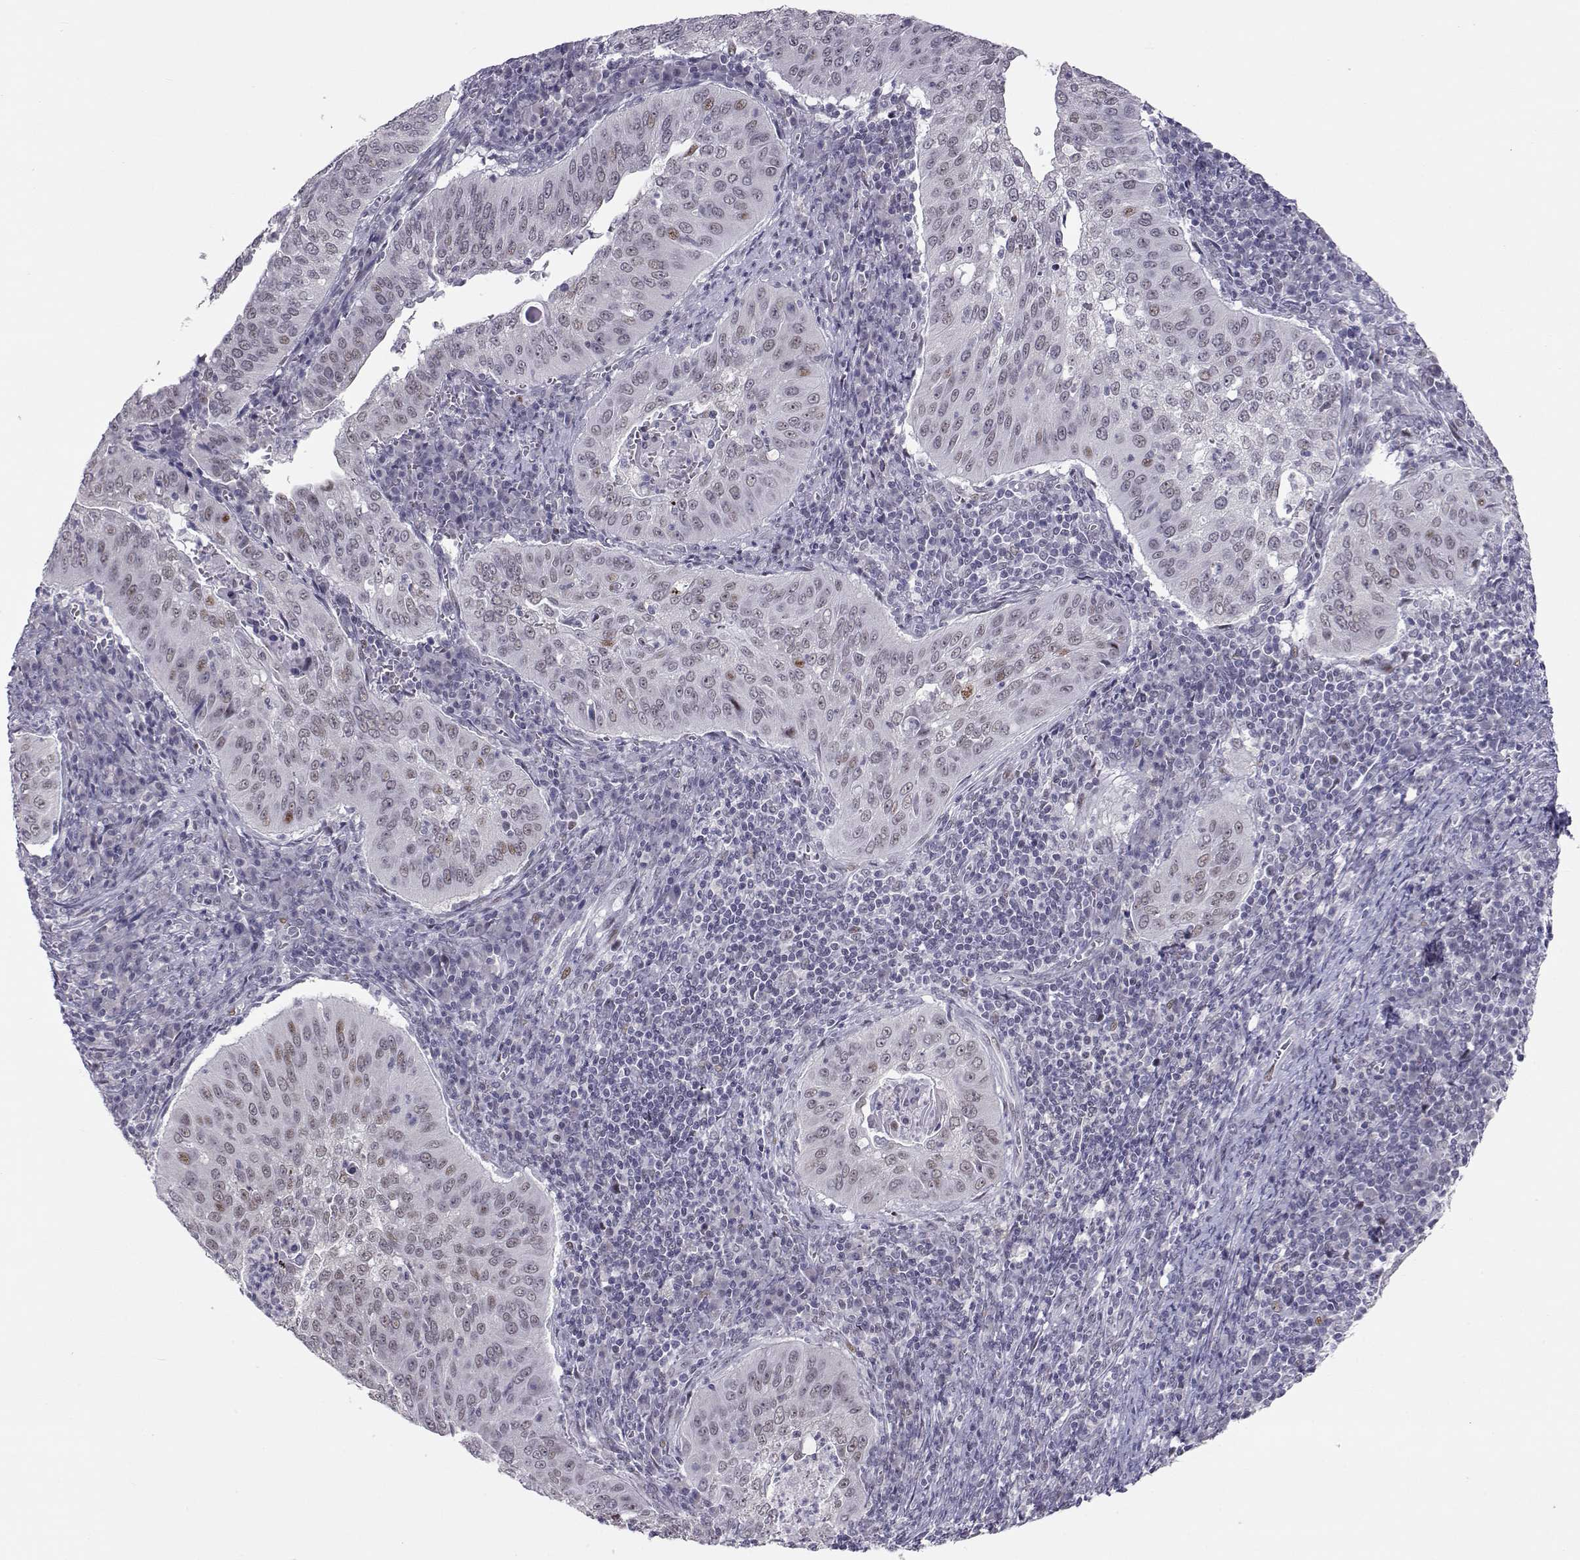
{"staining": {"intensity": "weak", "quantity": "<25%", "location": "nuclear"}, "tissue": "cervical cancer", "cell_type": "Tumor cells", "image_type": "cancer", "snomed": [{"axis": "morphology", "description": "Squamous cell carcinoma, NOS"}, {"axis": "topography", "description": "Cervix"}], "caption": "DAB immunohistochemical staining of human cervical cancer reveals no significant staining in tumor cells.", "gene": "SIX6", "patient": {"sex": "female", "age": 39}}